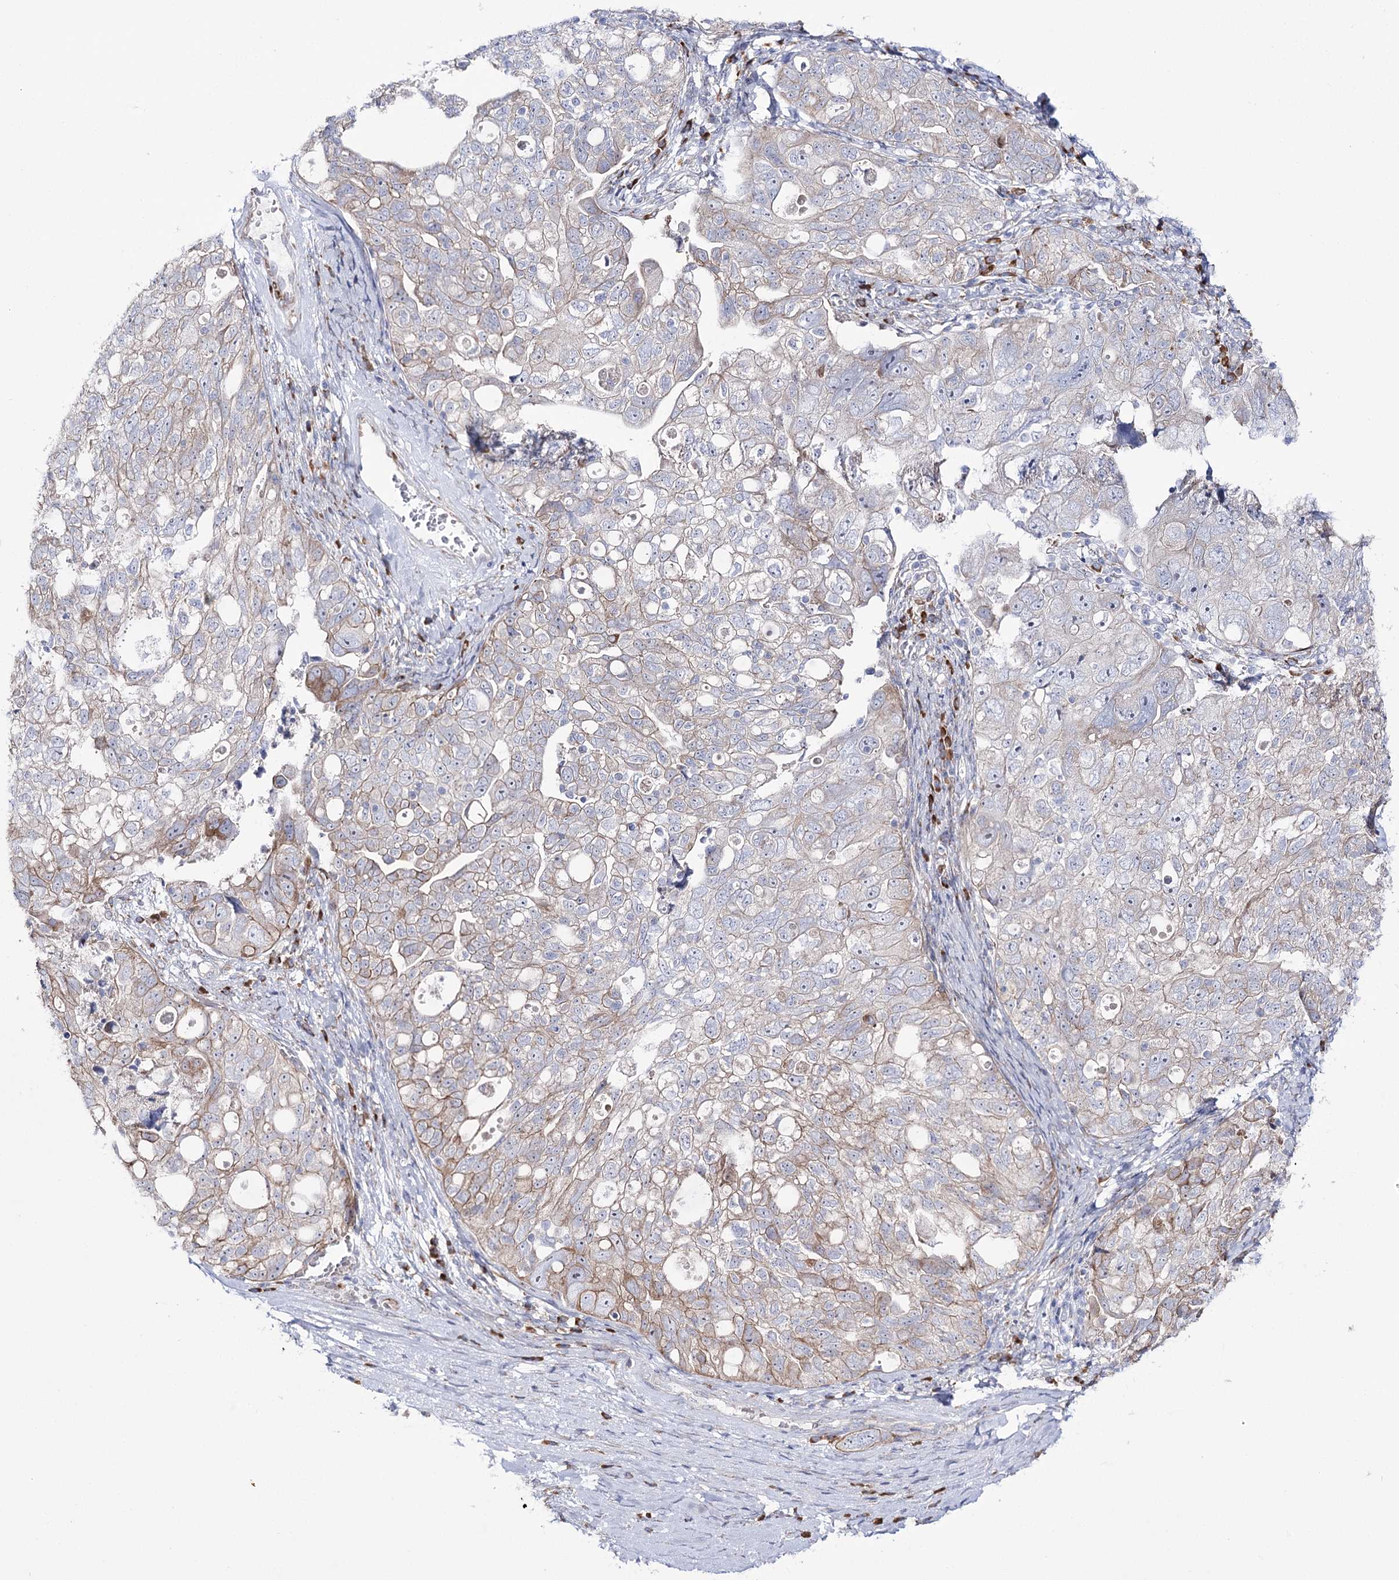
{"staining": {"intensity": "weak", "quantity": "25%-75%", "location": "cytoplasmic/membranous"}, "tissue": "ovarian cancer", "cell_type": "Tumor cells", "image_type": "cancer", "snomed": [{"axis": "morphology", "description": "Carcinoma, NOS"}, {"axis": "morphology", "description": "Cystadenocarcinoma, serous, NOS"}, {"axis": "topography", "description": "Ovary"}], "caption": "Human ovarian cancer stained for a protein (brown) exhibits weak cytoplasmic/membranous positive positivity in approximately 25%-75% of tumor cells.", "gene": "METTL5", "patient": {"sex": "female", "age": 69}}